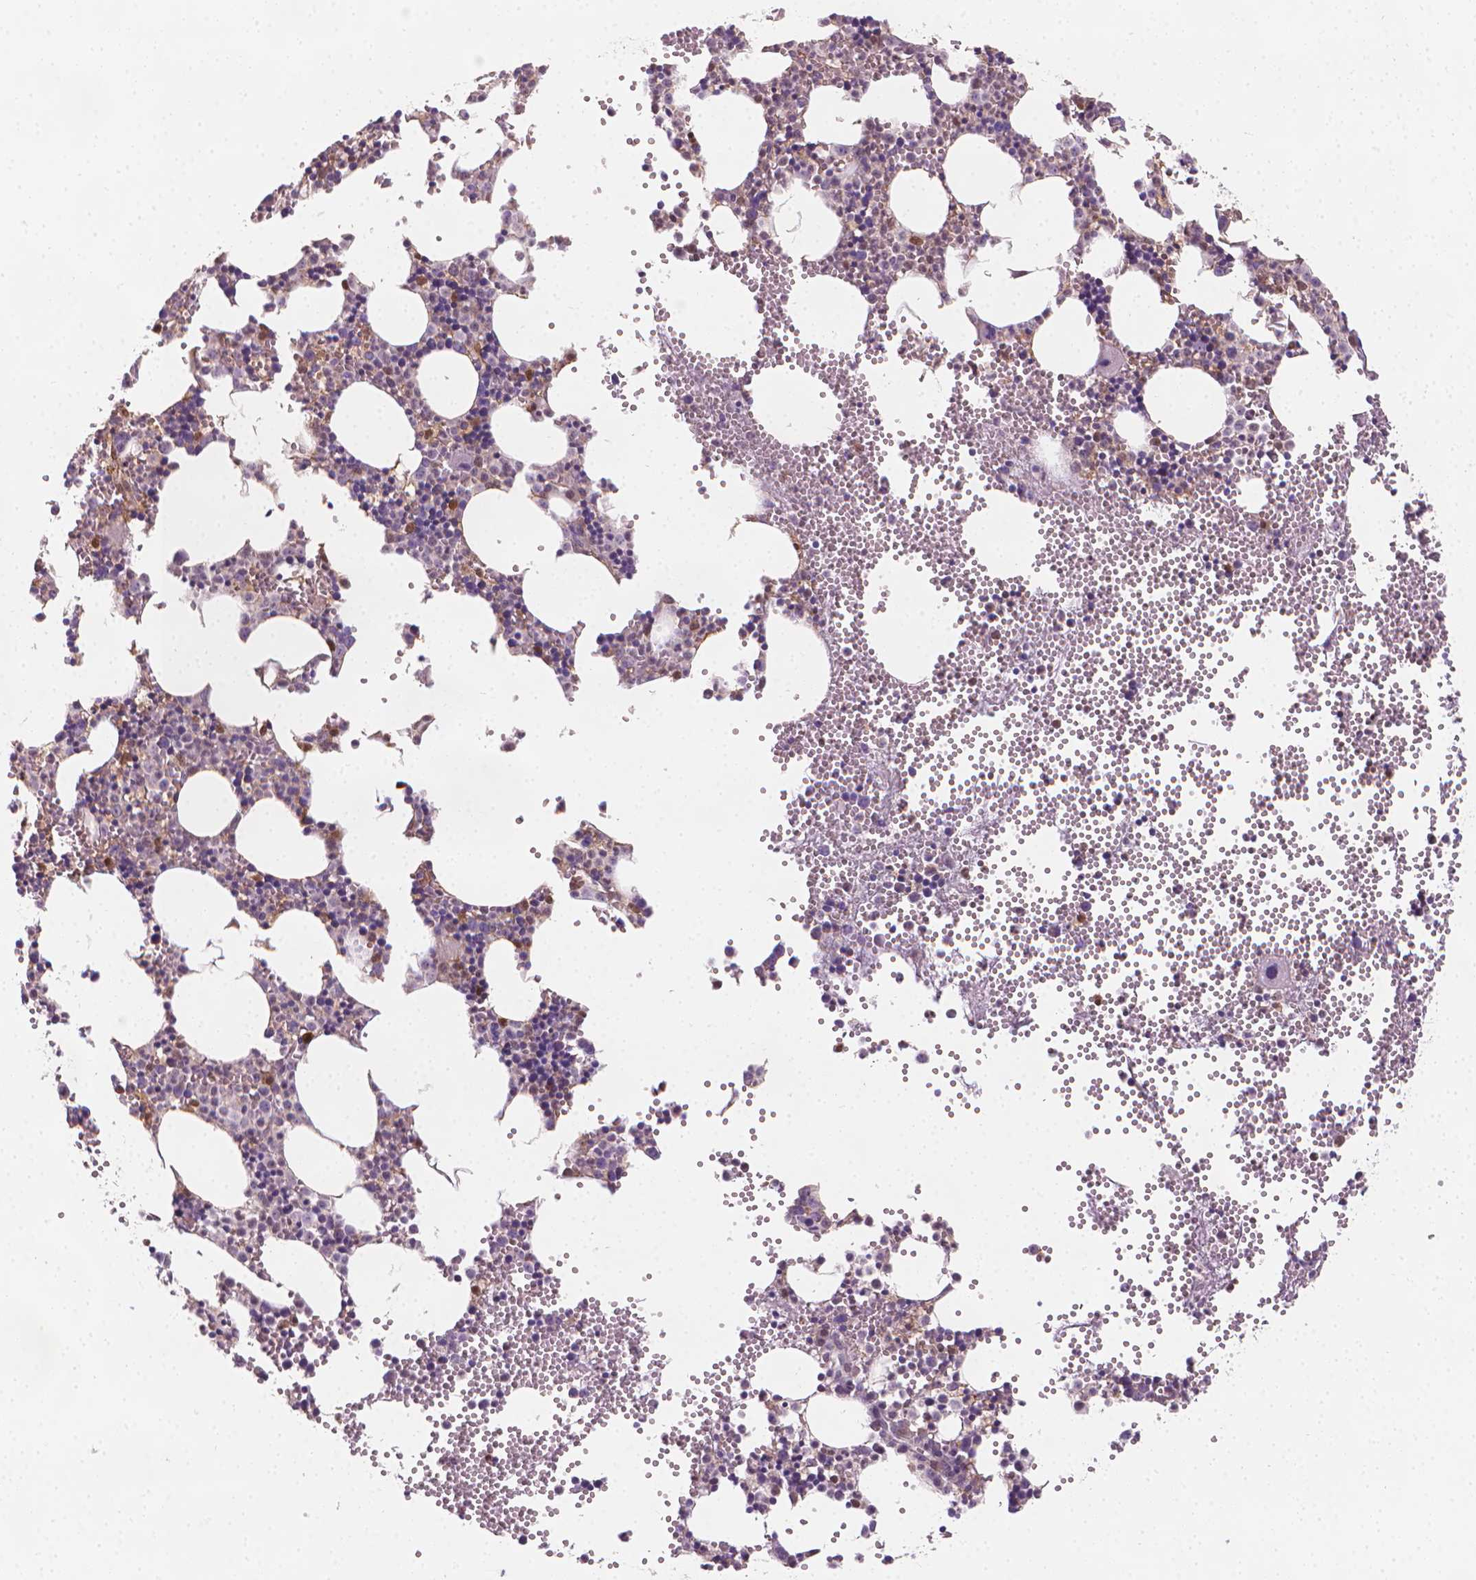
{"staining": {"intensity": "negative", "quantity": "none", "location": "none"}, "tissue": "bone marrow", "cell_type": "Hematopoietic cells", "image_type": "normal", "snomed": [{"axis": "morphology", "description": "Normal tissue, NOS"}, {"axis": "topography", "description": "Bone marrow"}], "caption": "IHC photomicrograph of benign human bone marrow stained for a protein (brown), which displays no expression in hematopoietic cells. The staining is performed using DAB (3,3'-diaminobenzidine) brown chromogen with nuclei counter-stained in using hematoxylin.", "gene": "TNFAIP2", "patient": {"sex": "male", "age": 89}}